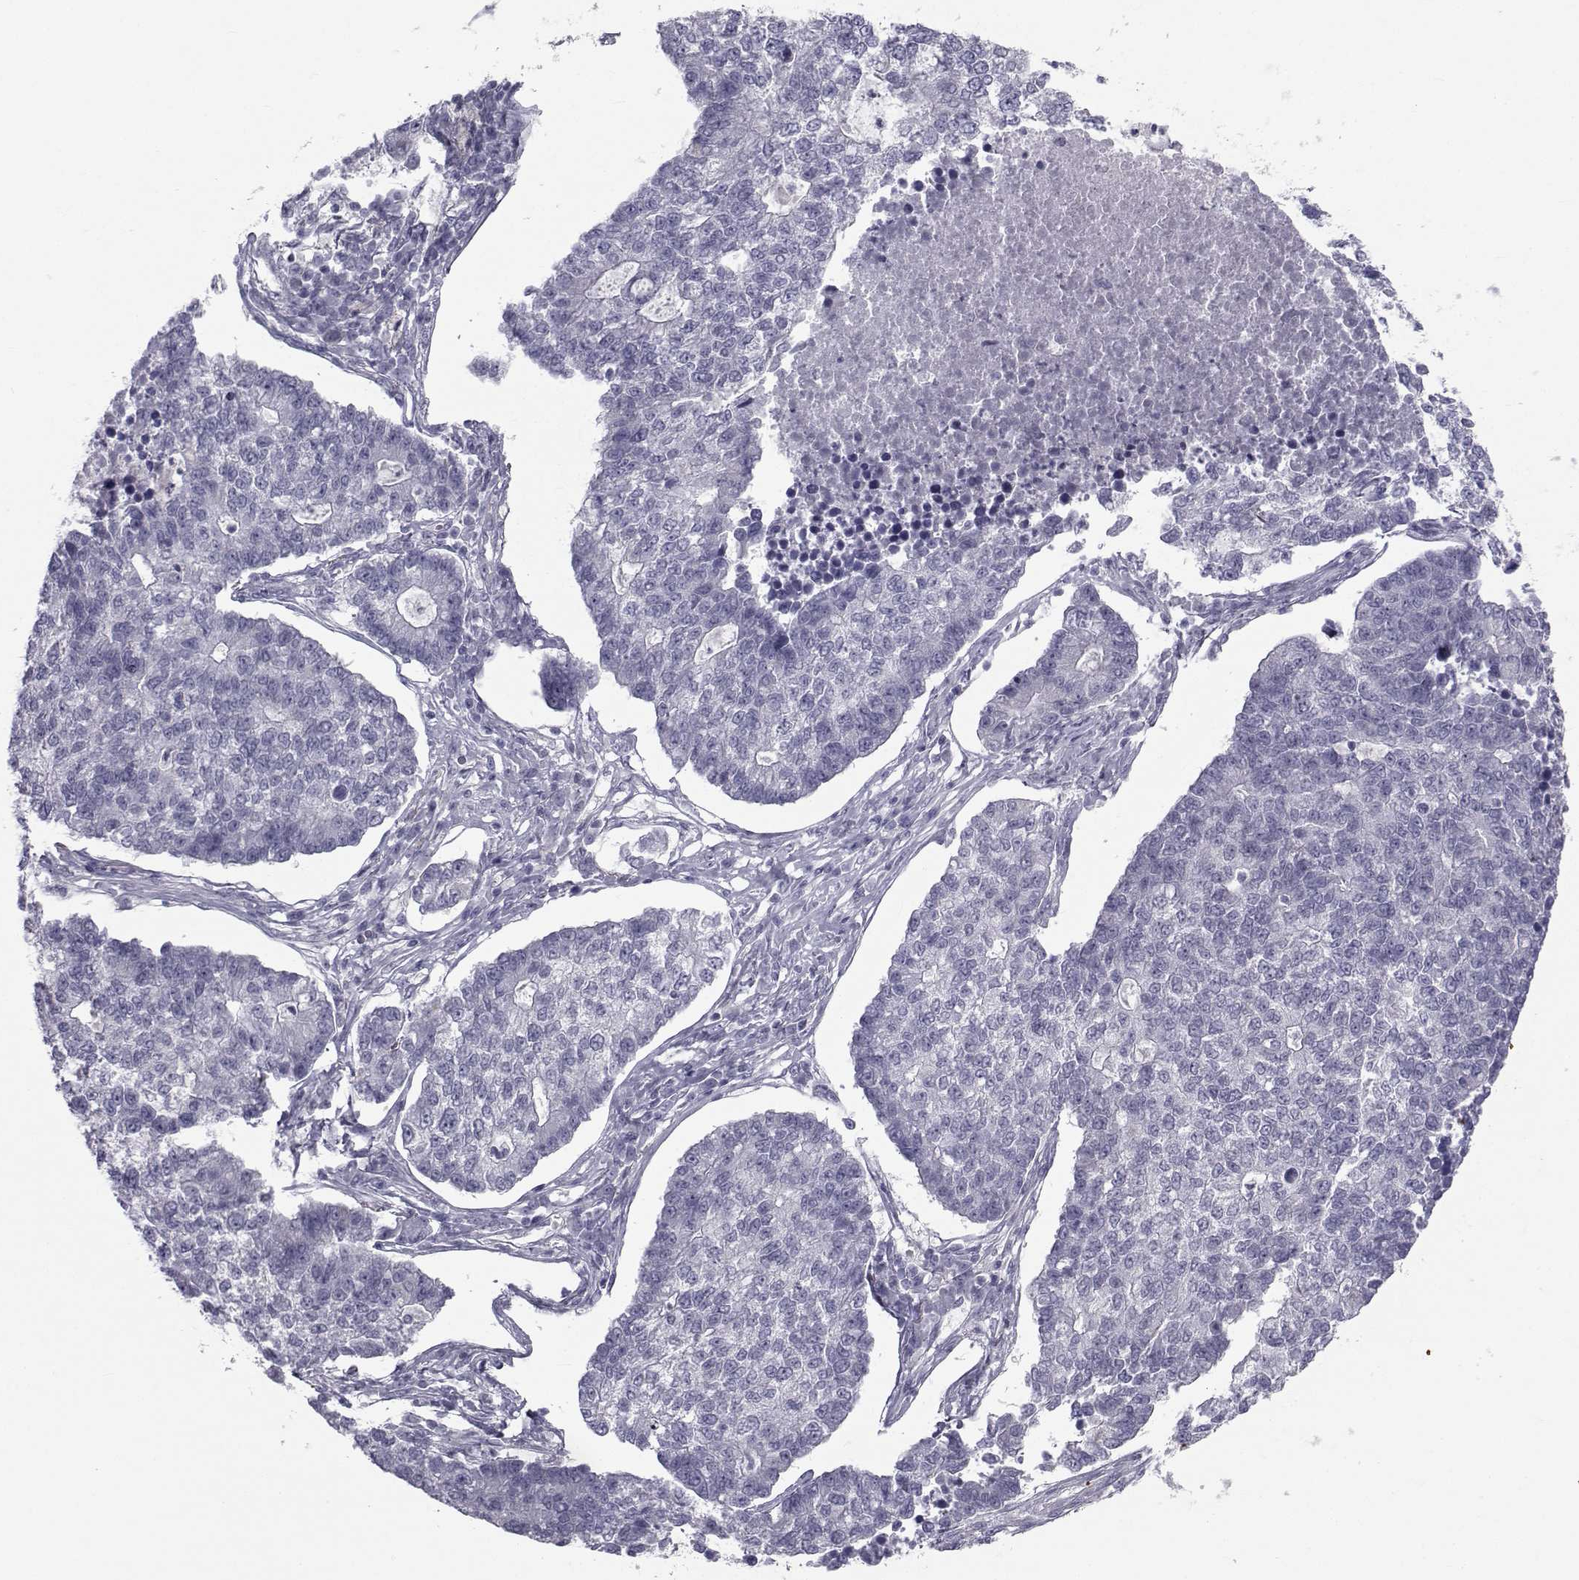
{"staining": {"intensity": "negative", "quantity": "none", "location": "none"}, "tissue": "lung cancer", "cell_type": "Tumor cells", "image_type": "cancer", "snomed": [{"axis": "morphology", "description": "Adenocarcinoma, NOS"}, {"axis": "topography", "description": "Lung"}], "caption": "Immunohistochemistry (IHC) histopathology image of lung cancer stained for a protein (brown), which reveals no positivity in tumor cells. (Brightfield microscopy of DAB immunohistochemistry (IHC) at high magnification).", "gene": "FDXR", "patient": {"sex": "male", "age": 57}}